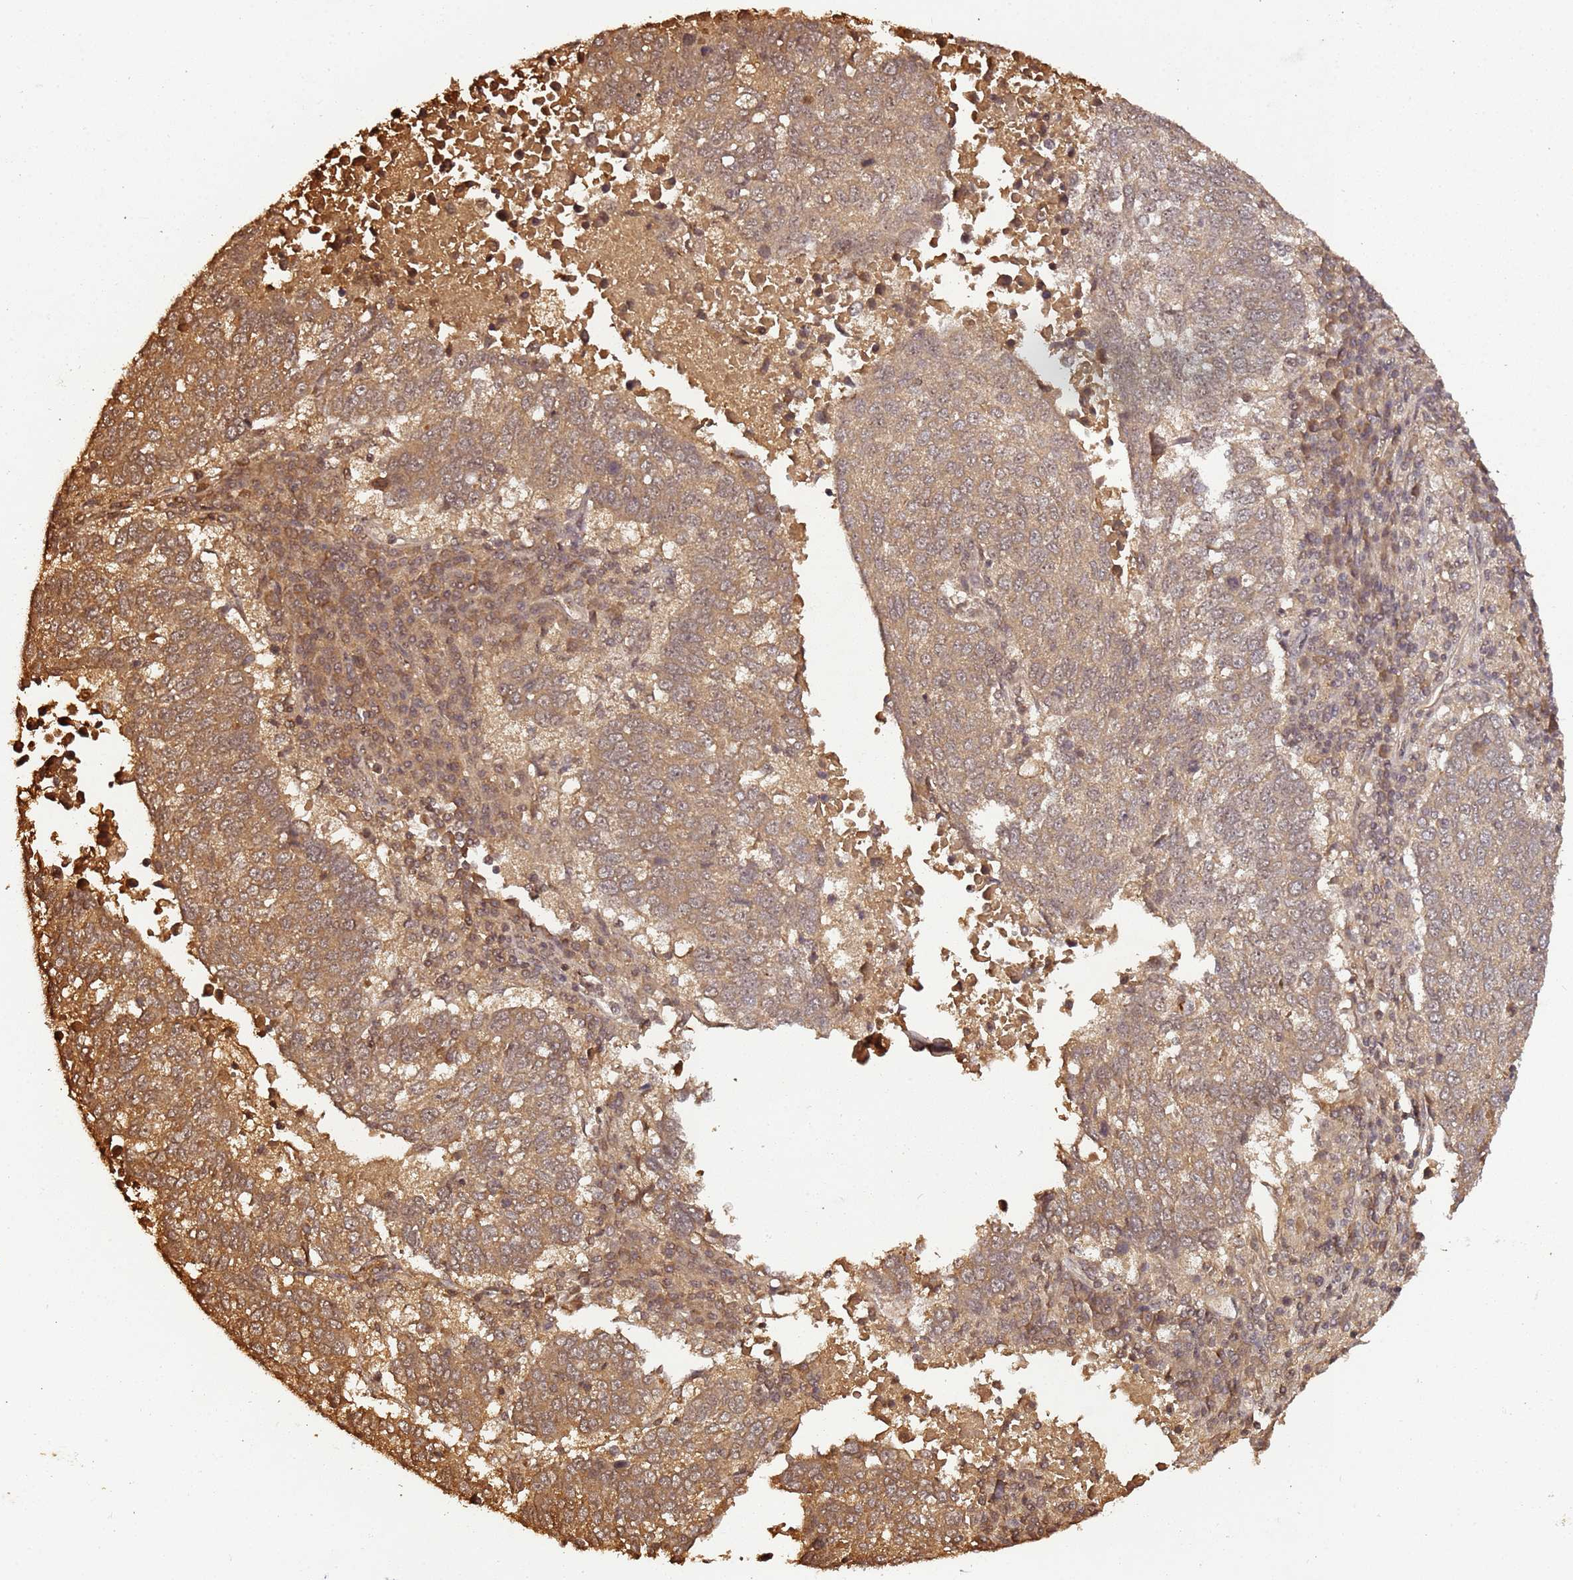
{"staining": {"intensity": "moderate", "quantity": ">75%", "location": "cytoplasmic/membranous"}, "tissue": "lung cancer", "cell_type": "Tumor cells", "image_type": "cancer", "snomed": [{"axis": "morphology", "description": "Squamous cell carcinoma, NOS"}, {"axis": "topography", "description": "Lung"}], "caption": "Immunohistochemical staining of lung squamous cell carcinoma reveals moderate cytoplasmic/membranous protein staining in about >75% of tumor cells. (IHC, brightfield microscopy, high magnification).", "gene": "COL1A2", "patient": {"sex": "male", "age": 73}}